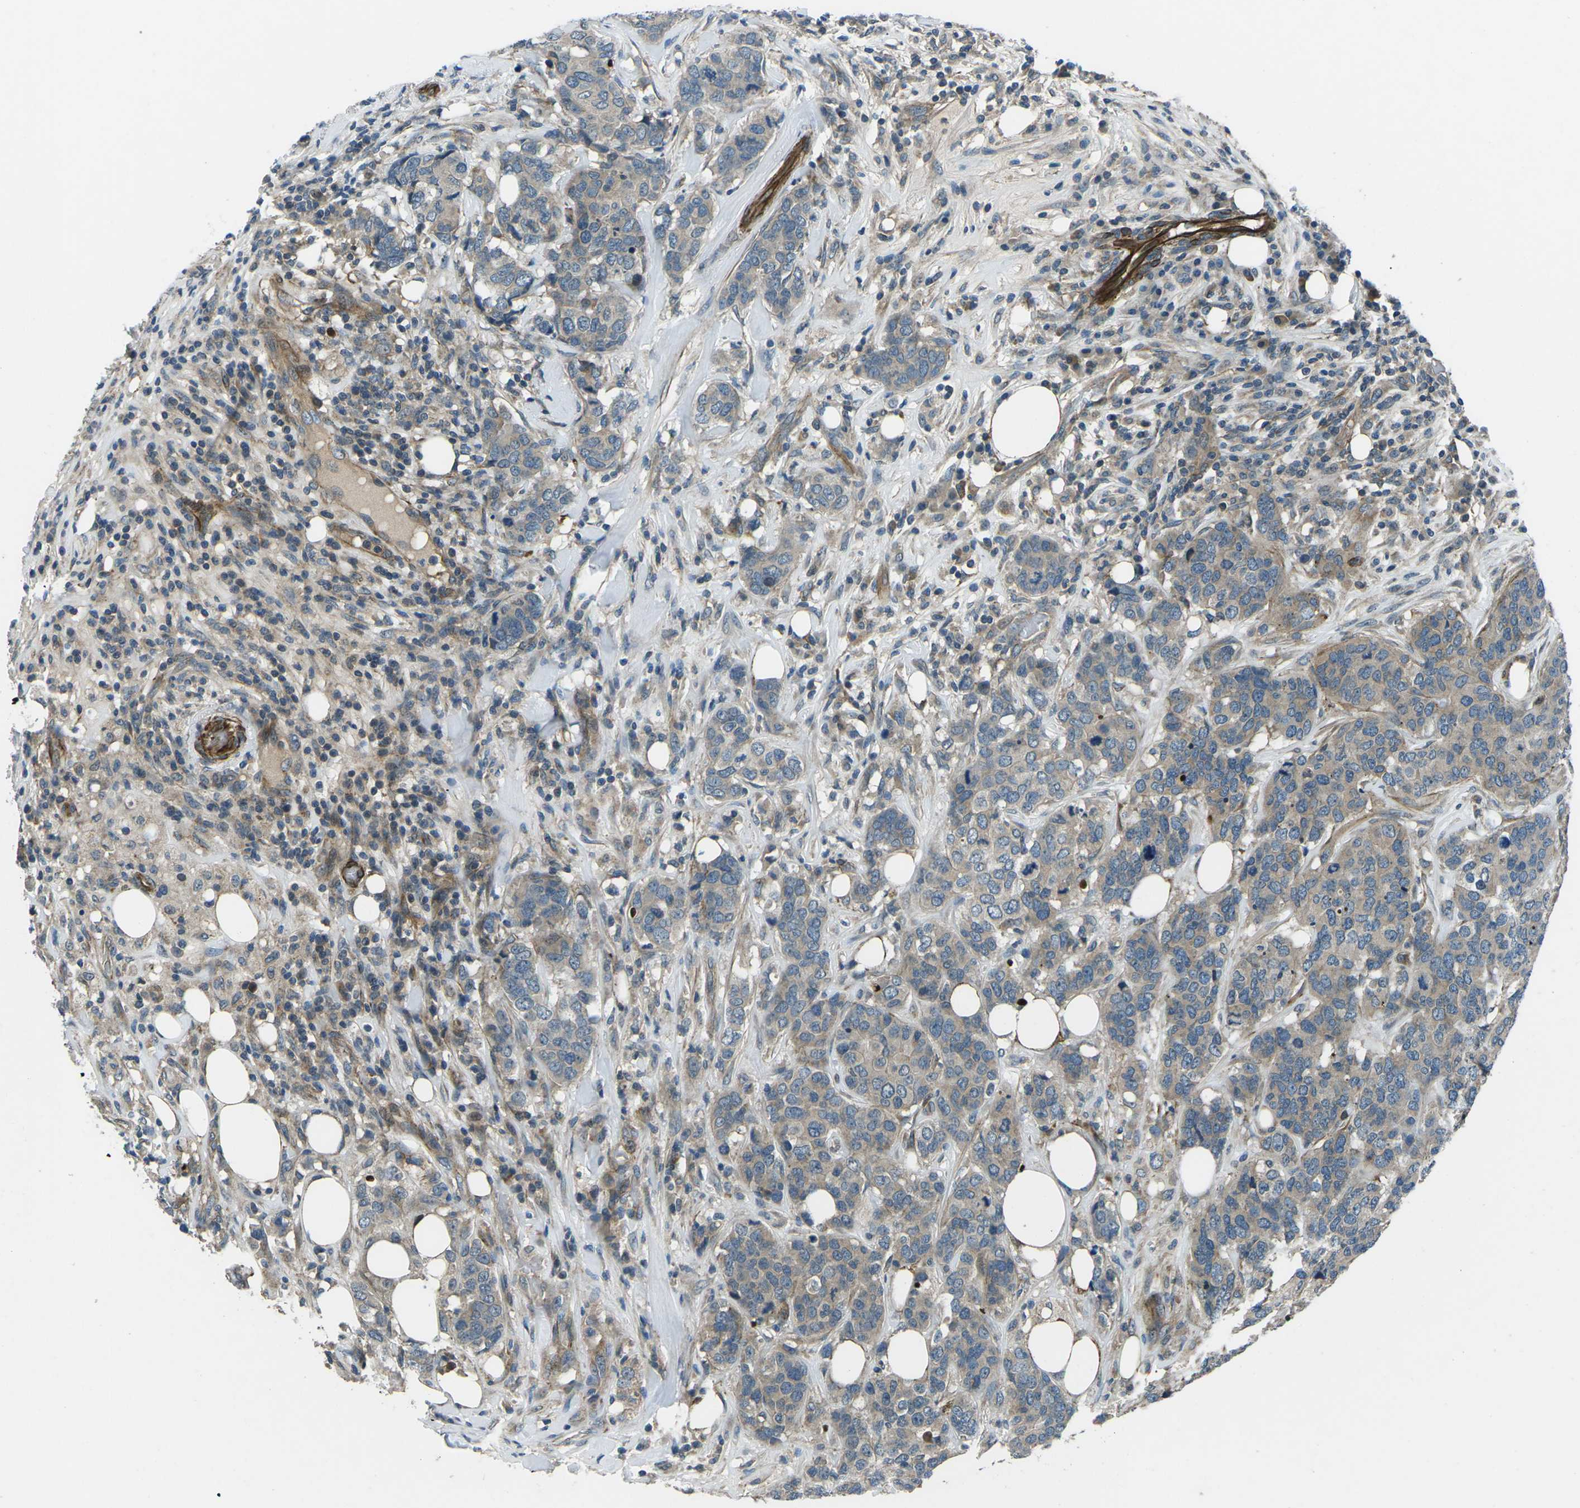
{"staining": {"intensity": "weak", "quantity": ">75%", "location": "cytoplasmic/membranous"}, "tissue": "breast cancer", "cell_type": "Tumor cells", "image_type": "cancer", "snomed": [{"axis": "morphology", "description": "Lobular carcinoma"}, {"axis": "topography", "description": "Breast"}], "caption": "Immunohistochemistry (IHC) of human breast cancer displays low levels of weak cytoplasmic/membranous expression in approximately >75% of tumor cells.", "gene": "AFAP1", "patient": {"sex": "female", "age": 59}}